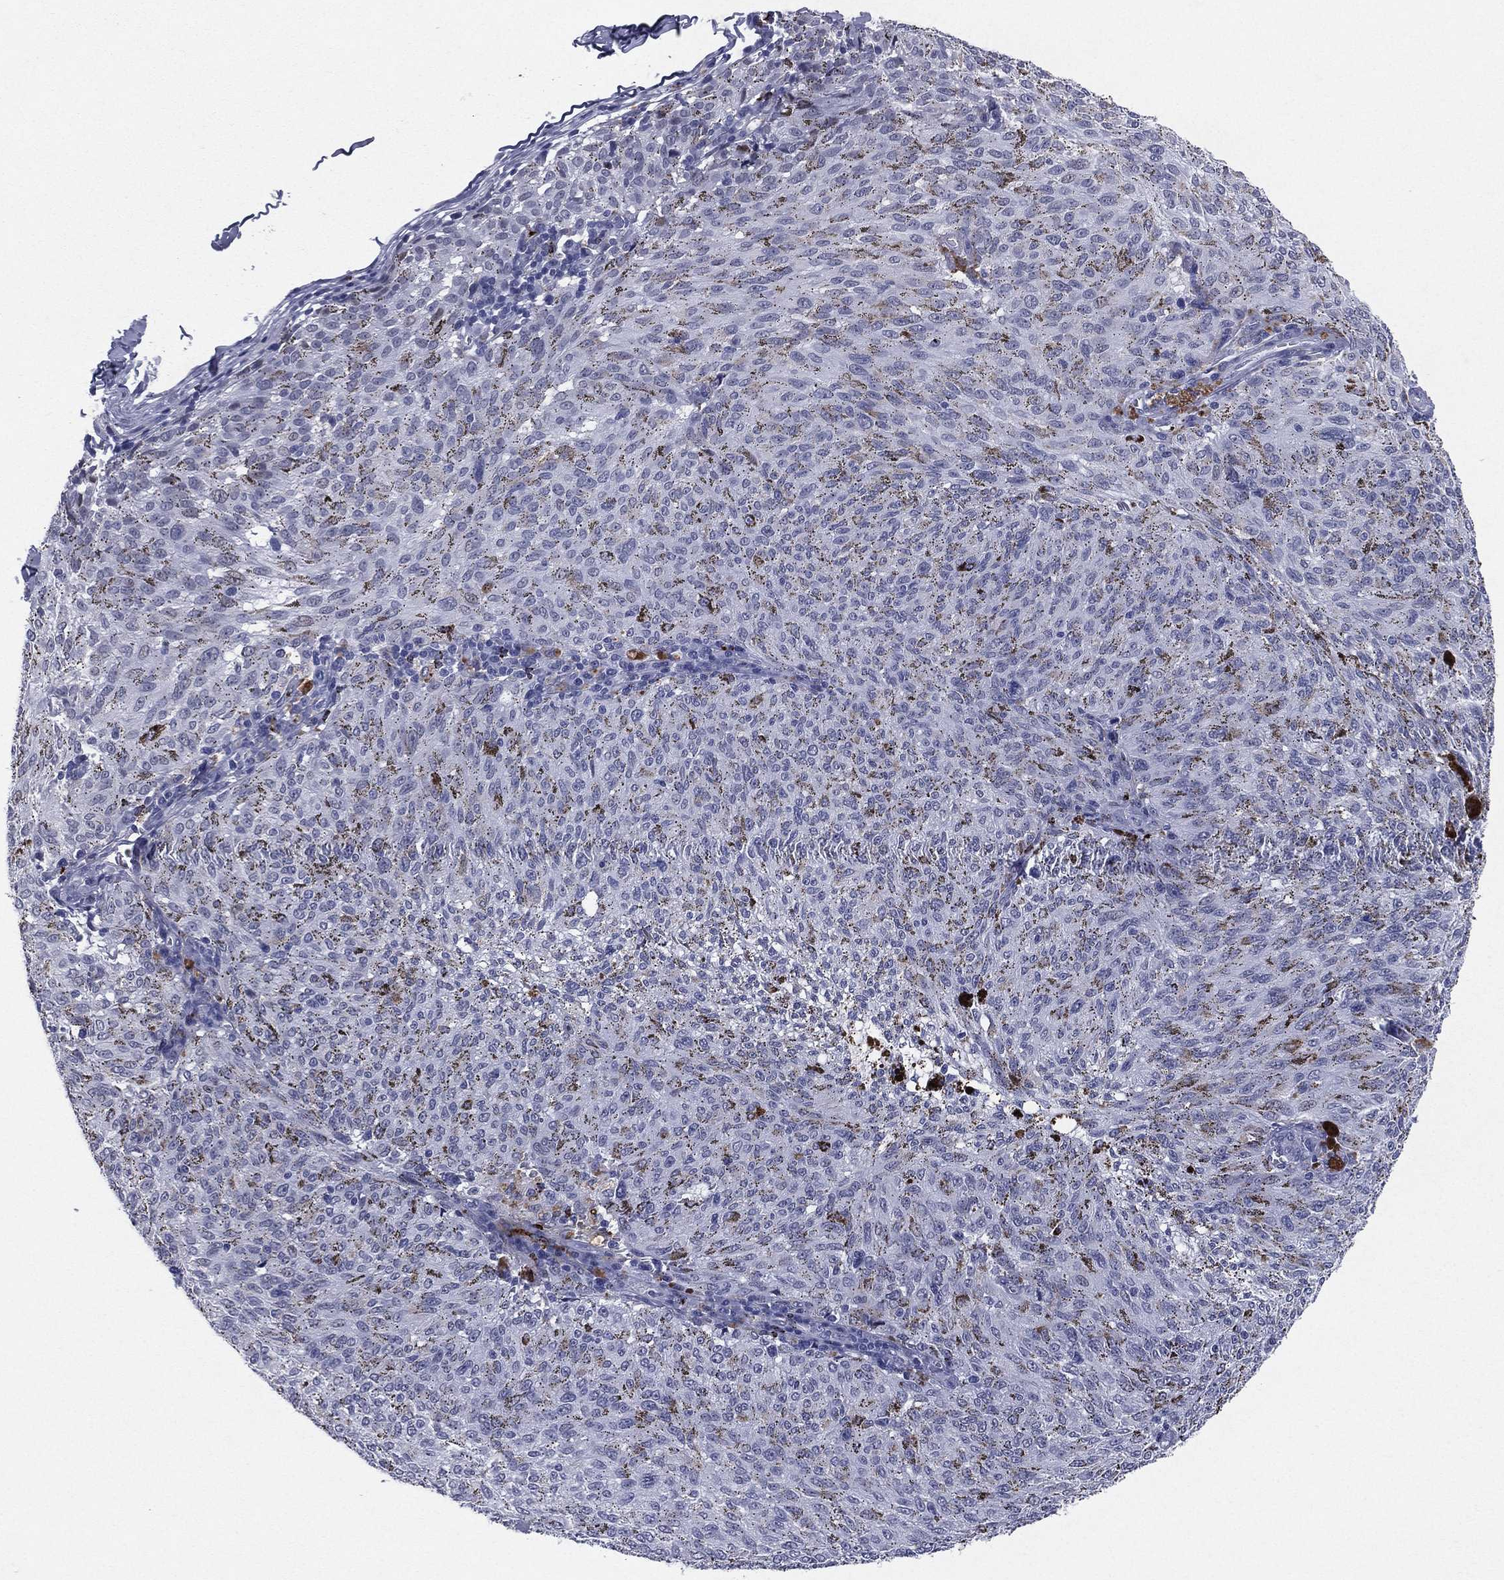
{"staining": {"intensity": "negative", "quantity": "none", "location": "none"}, "tissue": "melanoma", "cell_type": "Tumor cells", "image_type": "cancer", "snomed": [{"axis": "morphology", "description": "Malignant melanoma, NOS"}, {"axis": "topography", "description": "Skin"}], "caption": "The histopathology image displays no staining of tumor cells in melanoma. (DAB (3,3'-diaminobenzidine) IHC visualized using brightfield microscopy, high magnification).", "gene": "HLA-DOA", "patient": {"sex": "female", "age": 72}}